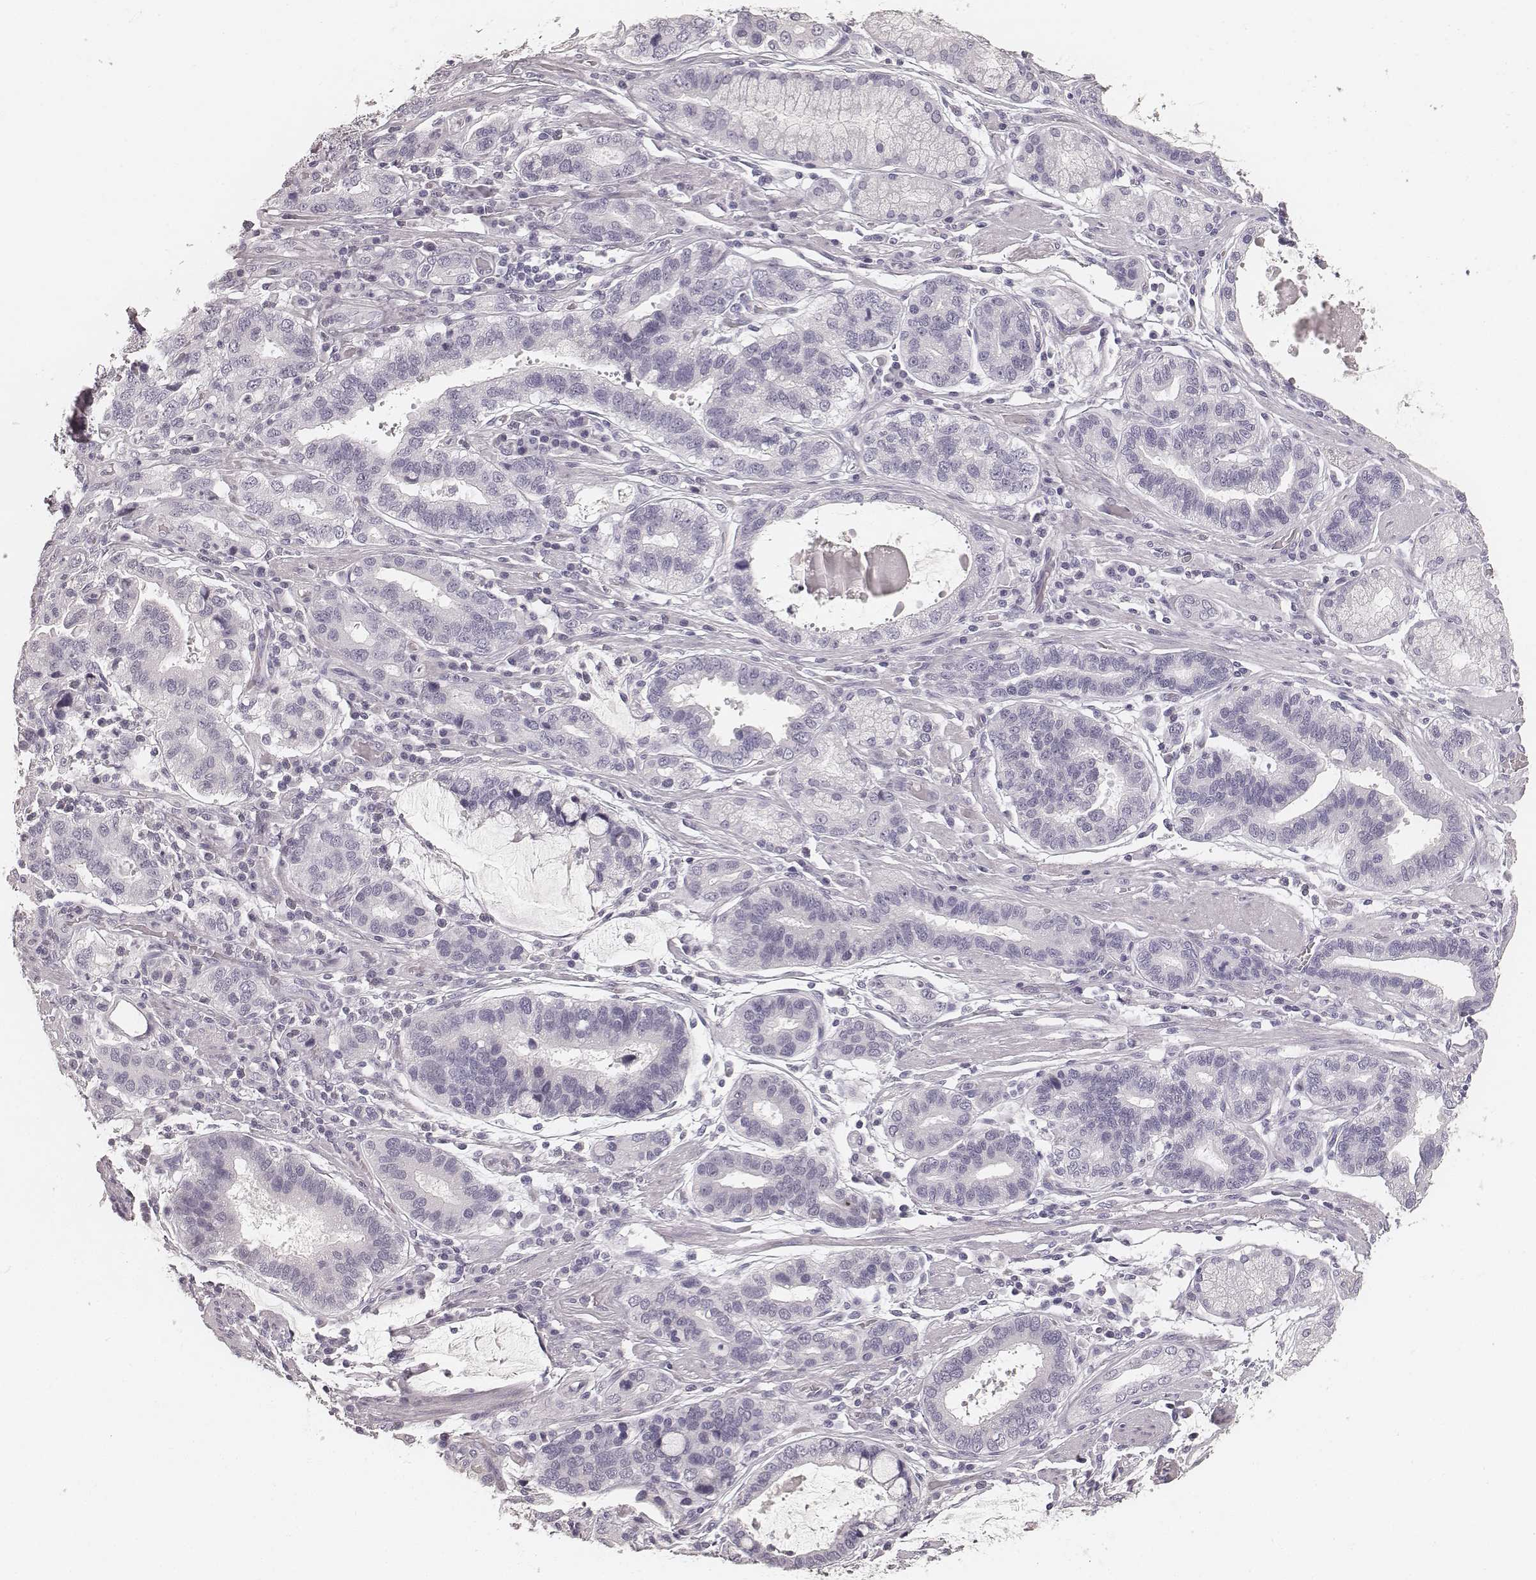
{"staining": {"intensity": "negative", "quantity": "none", "location": "none"}, "tissue": "stomach cancer", "cell_type": "Tumor cells", "image_type": "cancer", "snomed": [{"axis": "morphology", "description": "Adenocarcinoma, NOS"}, {"axis": "topography", "description": "Stomach, lower"}], "caption": "This is an immunohistochemistry micrograph of human stomach cancer (adenocarcinoma). There is no expression in tumor cells.", "gene": "HNF4G", "patient": {"sex": "female", "age": 76}}